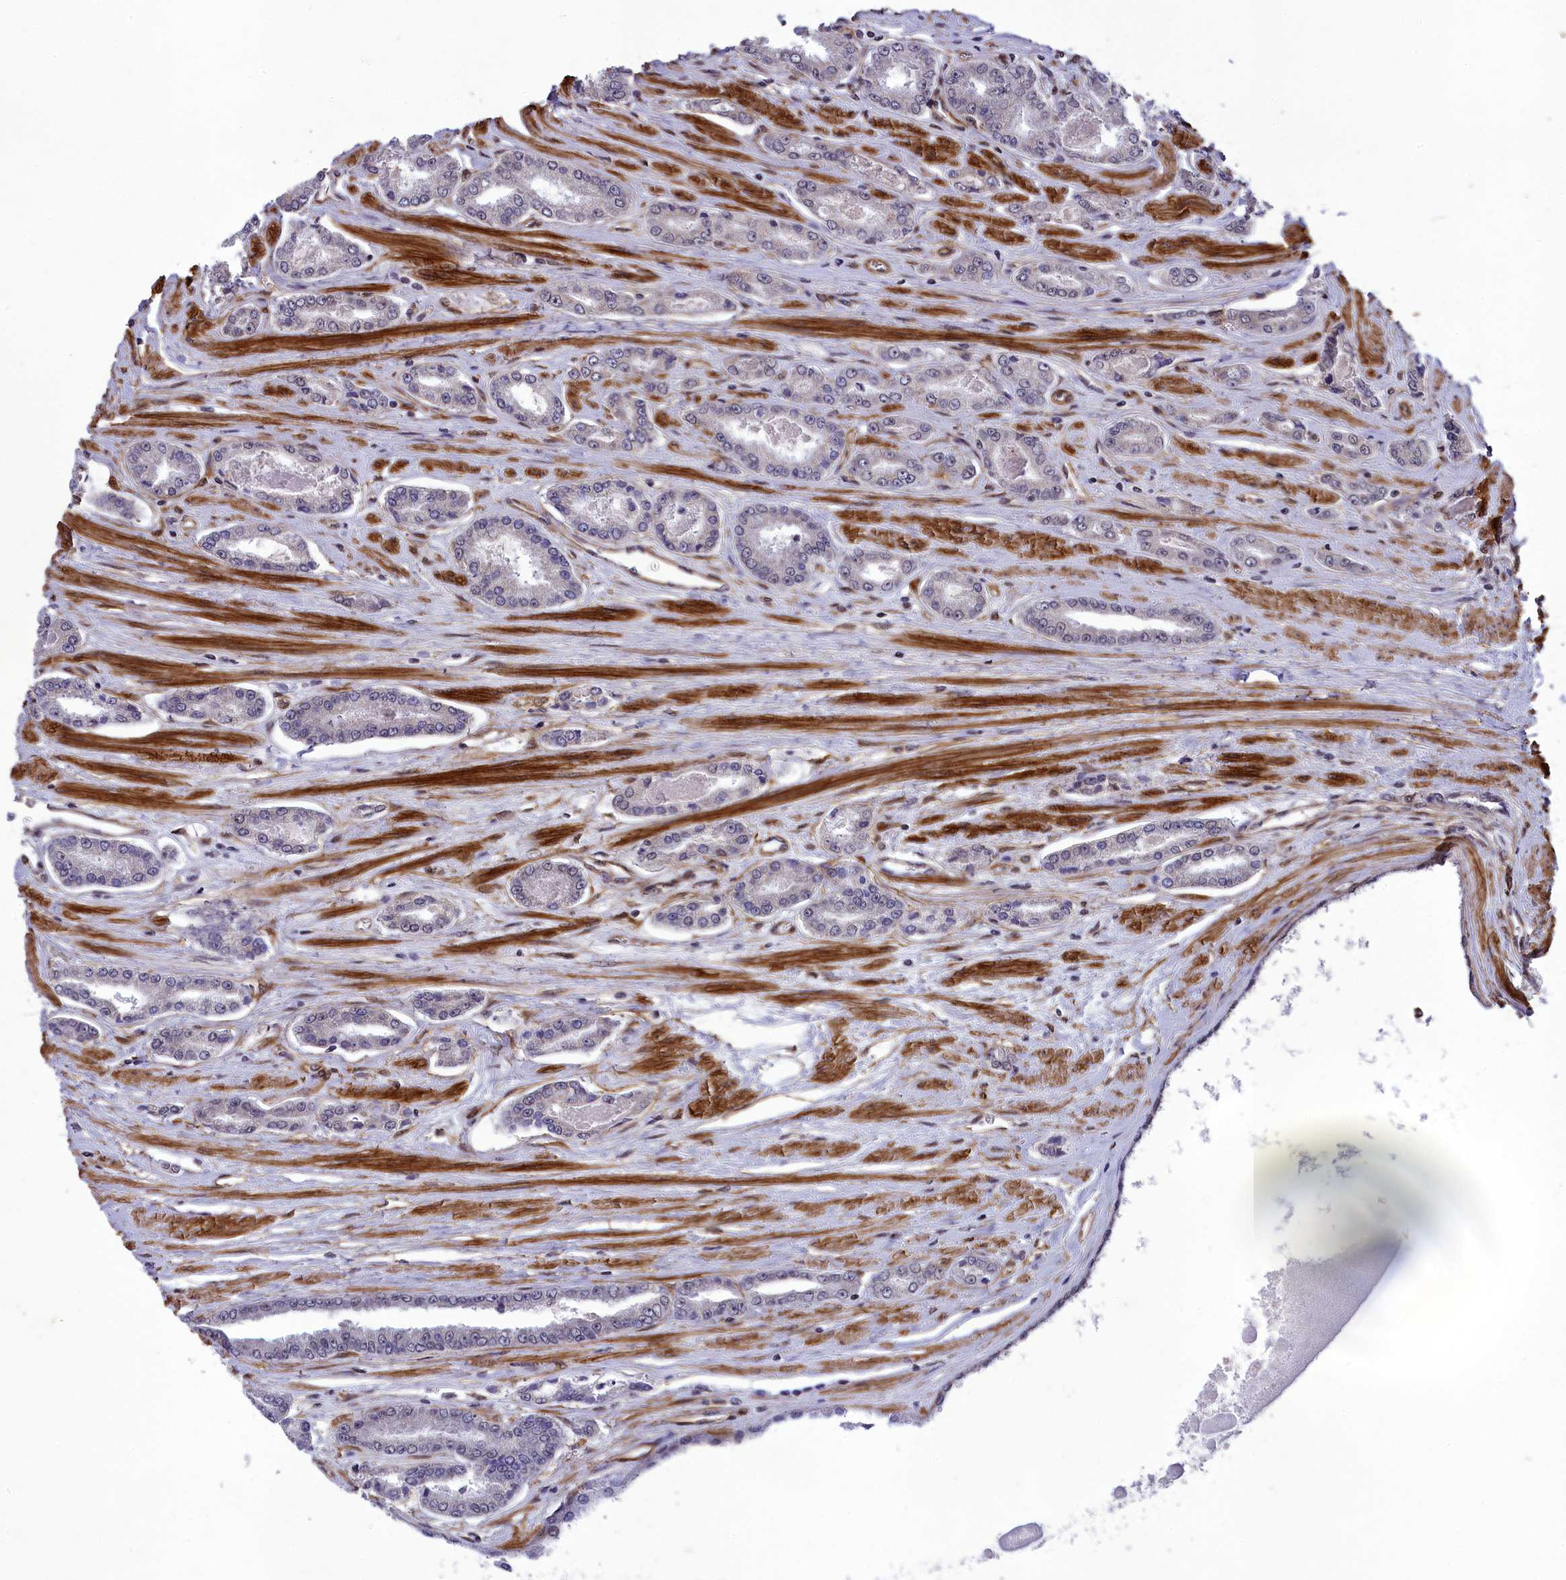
{"staining": {"intensity": "negative", "quantity": "none", "location": "none"}, "tissue": "prostate cancer", "cell_type": "Tumor cells", "image_type": "cancer", "snomed": [{"axis": "morphology", "description": "Adenocarcinoma, High grade"}, {"axis": "topography", "description": "Prostate"}], "caption": "Immunohistochemistry micrograph of human prostate cancer stained for a protein (brown), which demonstrates no staining in tumor cells.", "gene": "TNS1", "patient": {"sex": "male", "age": 74}}